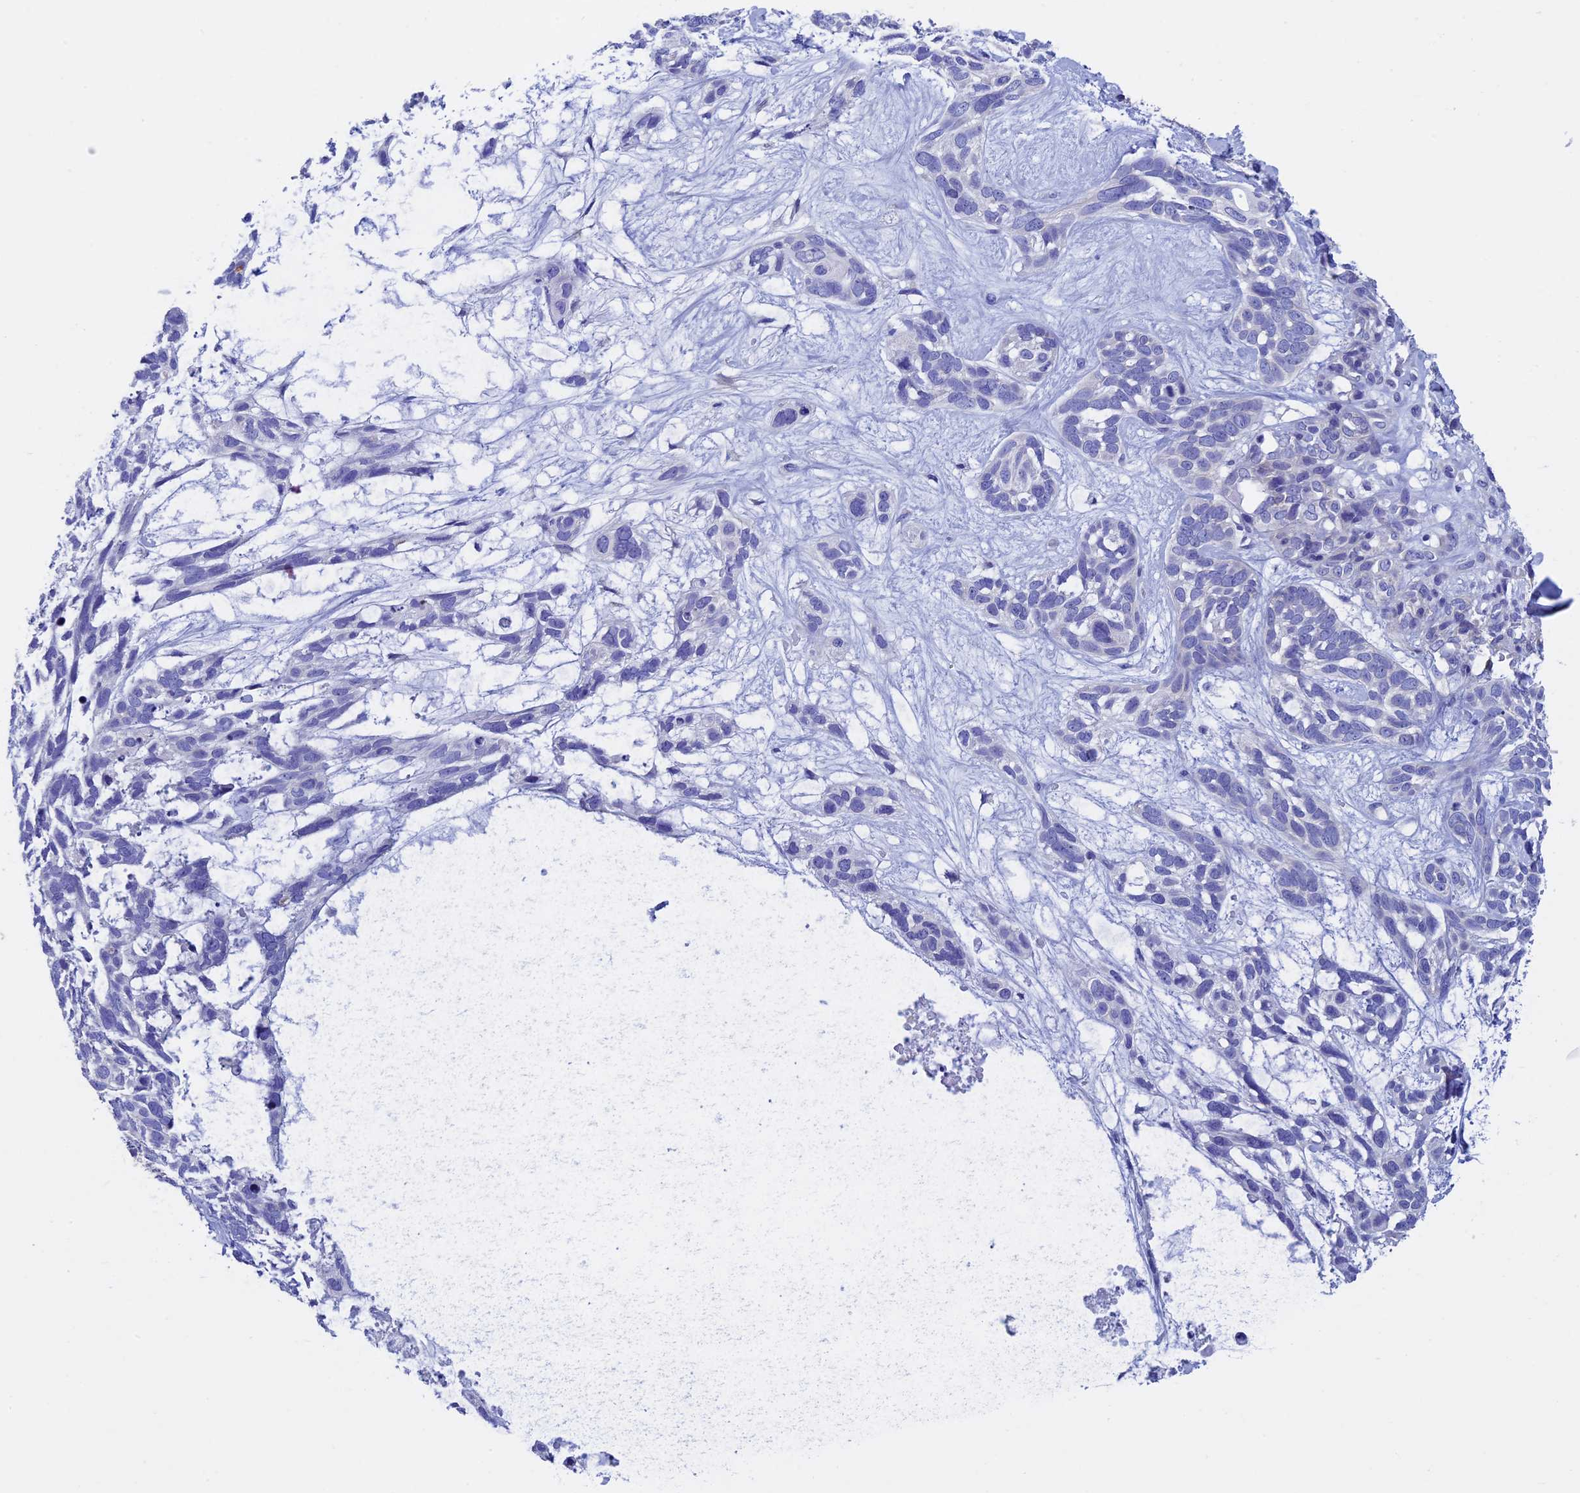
{"staining": {"intensity": "negative", "quantity": "none", "location": "none"}, "tissue": "skin cancer", "cell_type": "Tumor cells", "image_type": "cancer", "snomed": [{"axis": "morphology", "description": "Basal cell carcinoma"}, {"axis": "topography", "description": "Skin"}], "caption": "Protein analysis of skin basal cell carcinoma demonstrates no significant staining in tumor cells.", "gene": "SEPTIN1", "patient": {"sex": "male", "age": 88}}